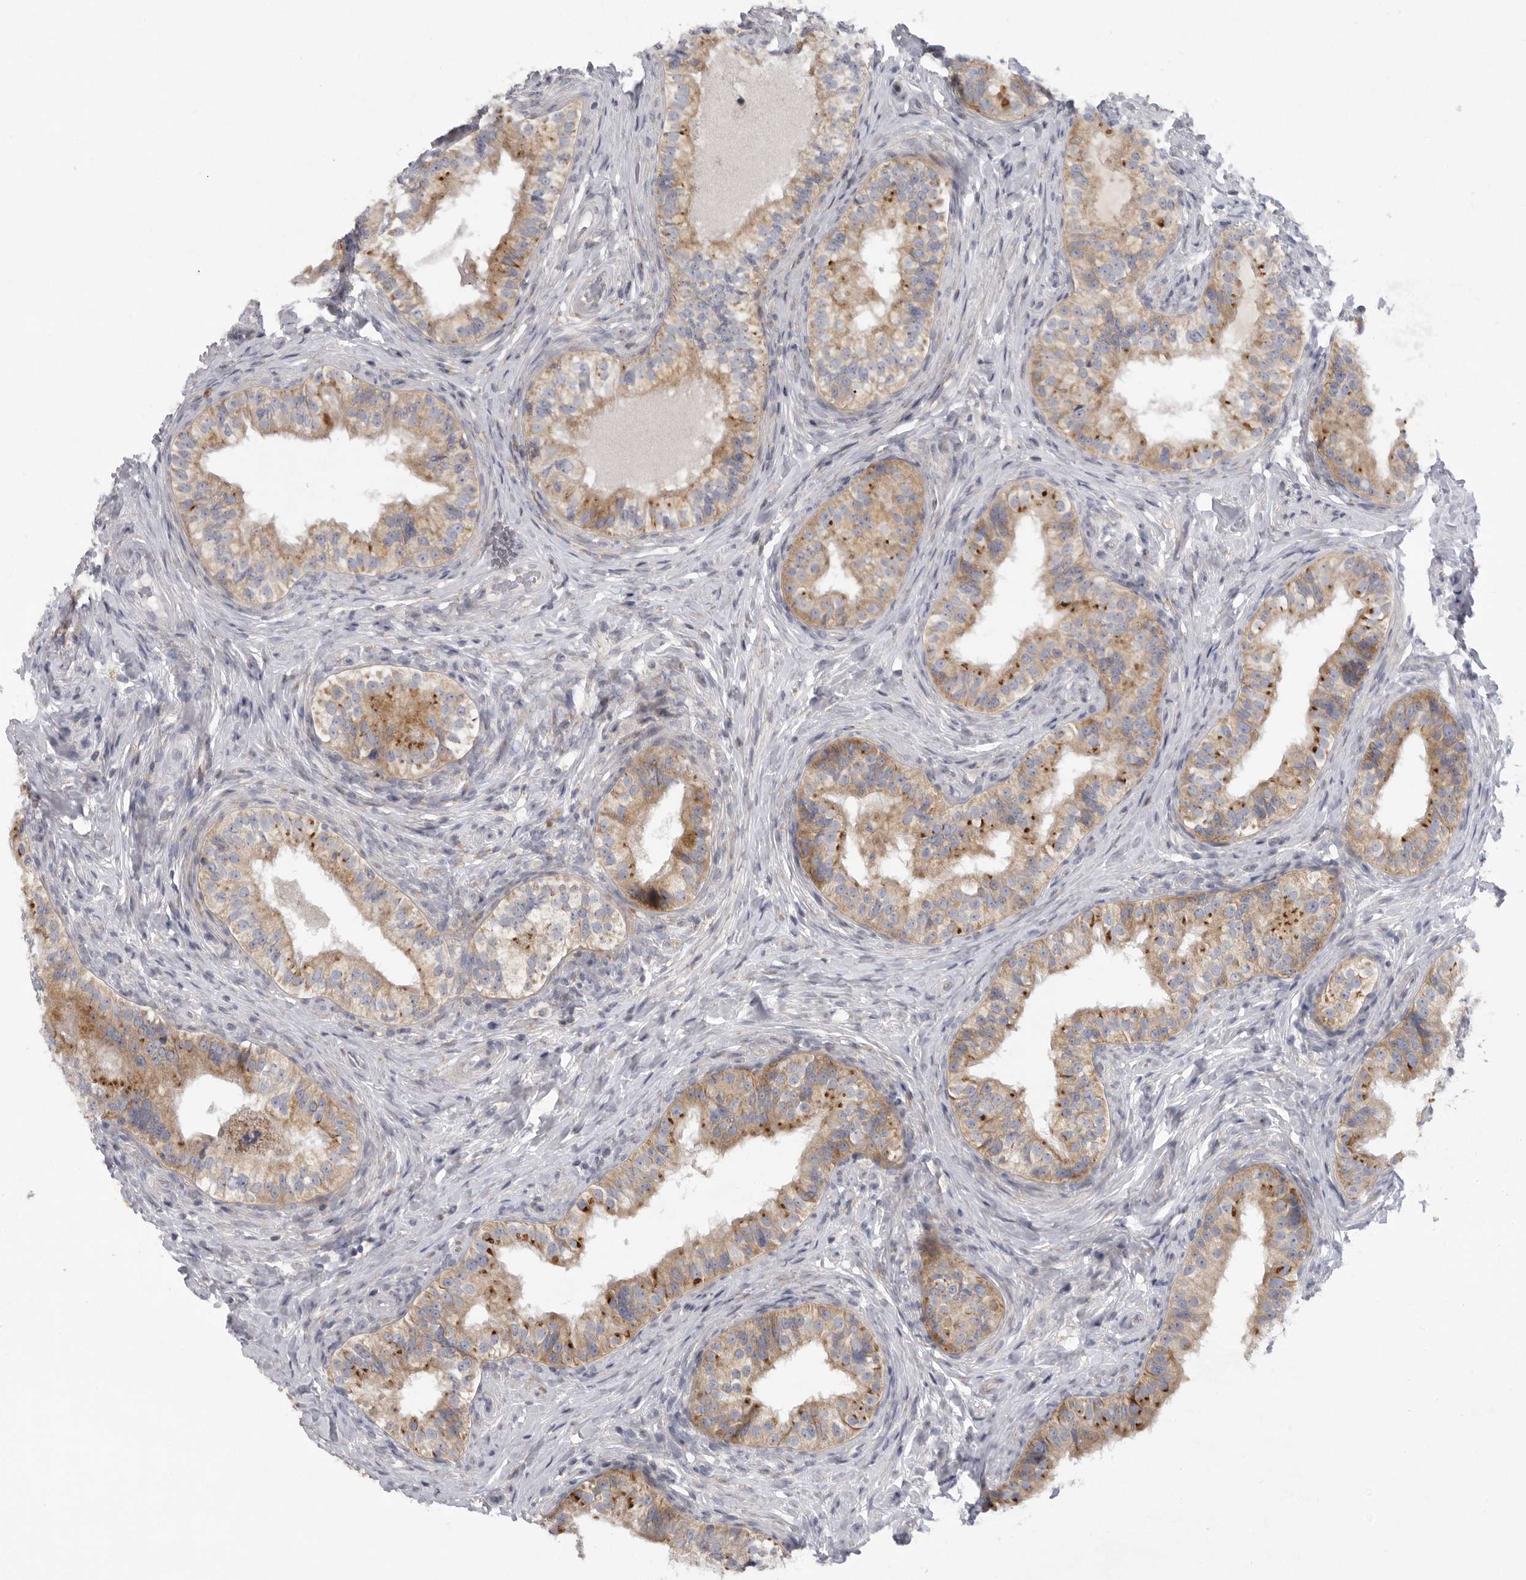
{"staining": {"intensity": "moderate", "quantity": "25%-75%", "location": "cytoplasmic/membranous"}, "tissue": "epididymis", "cell_type": "Glandular cells", "image_type": "normal", "snomed": [{"axis": "morphology", "description": "Normal tissue, NOS"}, {"axis": "topography", "description": "Epididymis"}], "caption": "A photomicrograph showing moderate cytoplasmic/membranous positivity in approximately 25%-75% of glandular cells in benign epididymis, as visualized by brown immunohistochemical staining.", "gene": "USP24", "patient": {"sex": "male", "age": 49}}